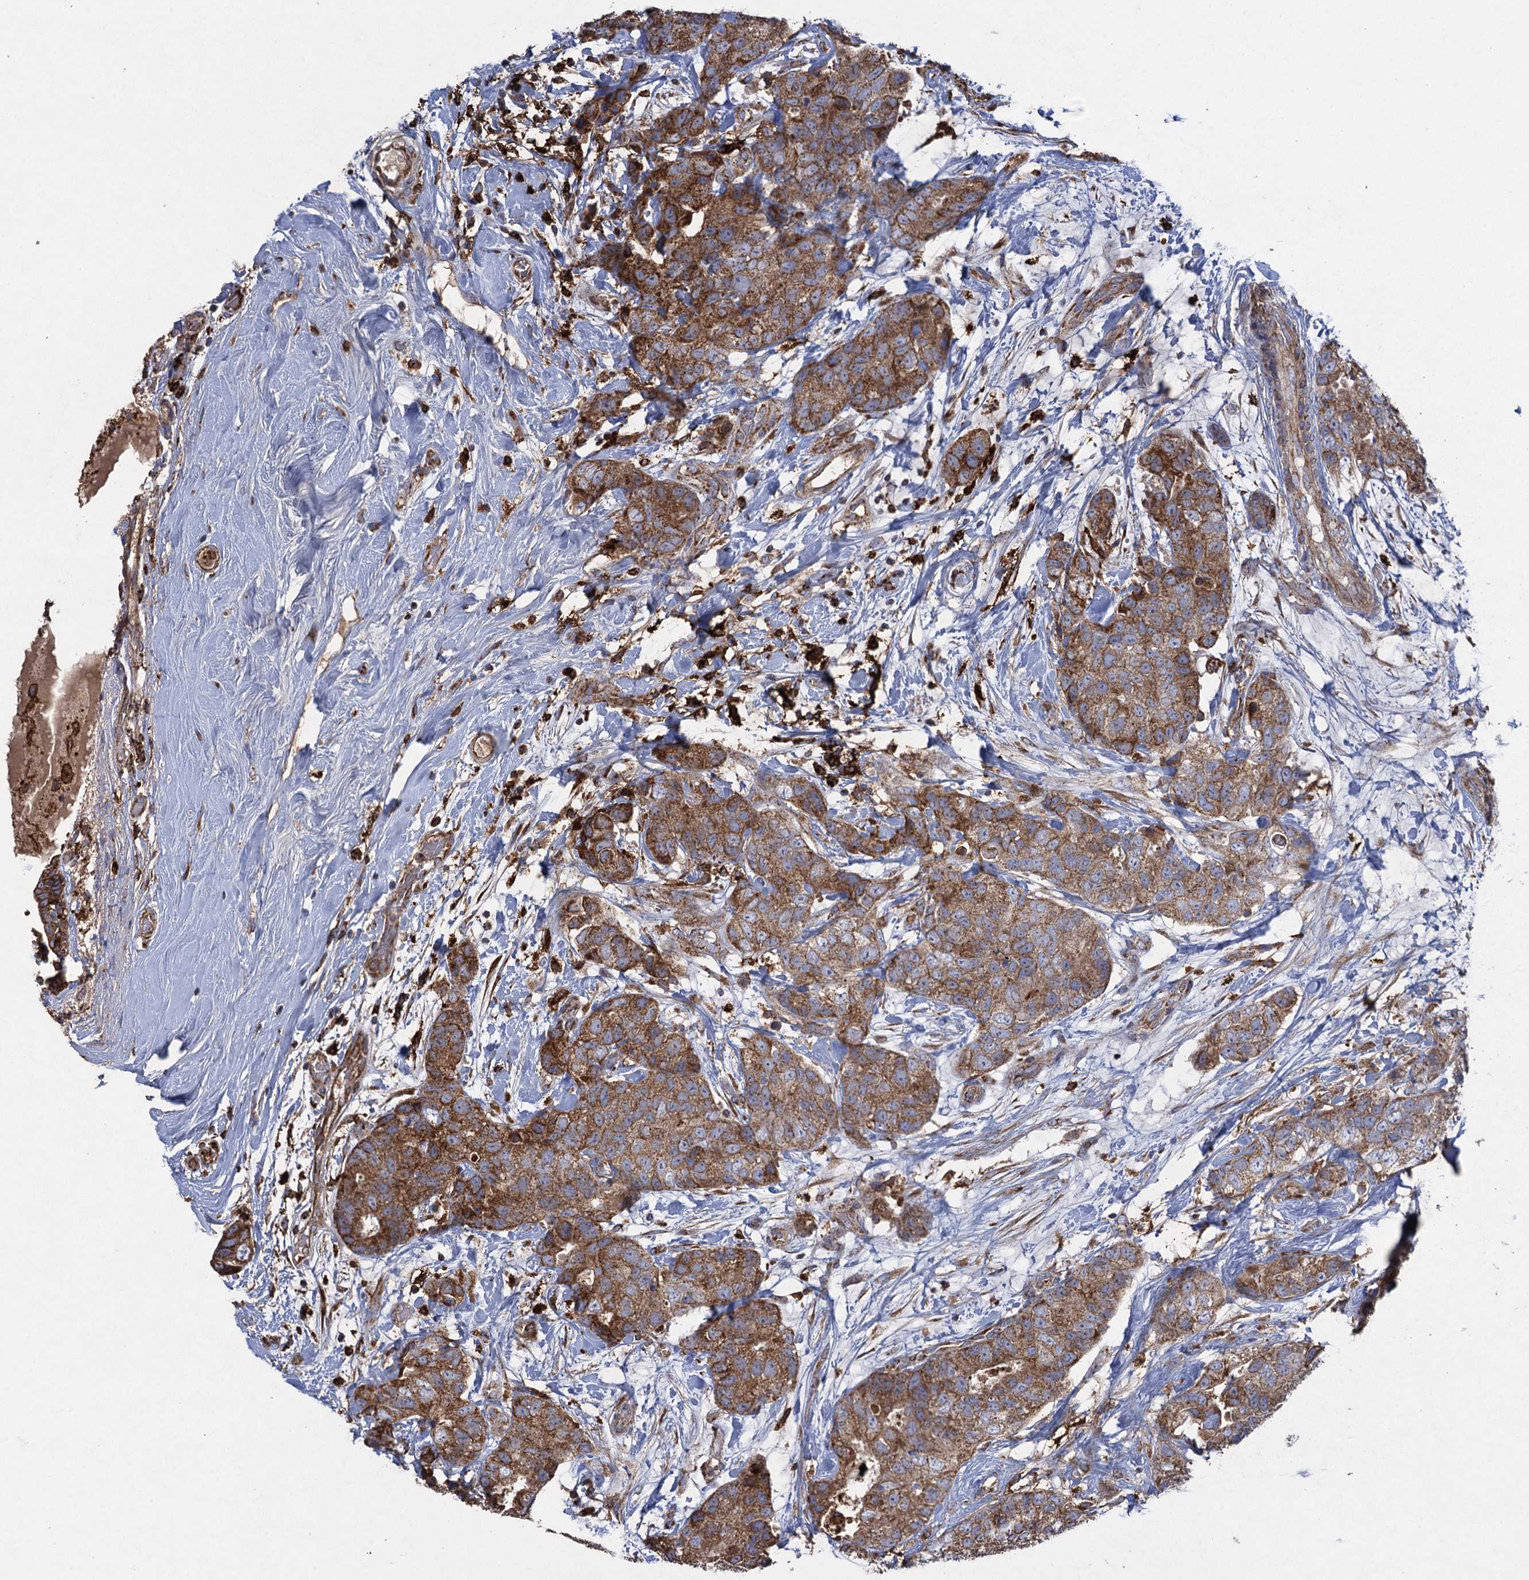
{"staining": {"intensity": "moderate", "quantity": ">75%", "location": "cytoplasmic/membranous"}, "tissue": "breast cancer", "cell_type": "Tumor cells", "image_type": "cancer", "snomed": [{"axis": "morphology", "description": "Duct carcinoma"}, {"axis": "topography", "description": "Breast"}], "caption": "Tumor cells display medium levels of moderate cytoplasmic/membranous staining in about >75% of cells in human breast cancer (intraductal carcinoma).", "gene": "TXNDC11", "patient": {"sex": "female", "age": 62}}